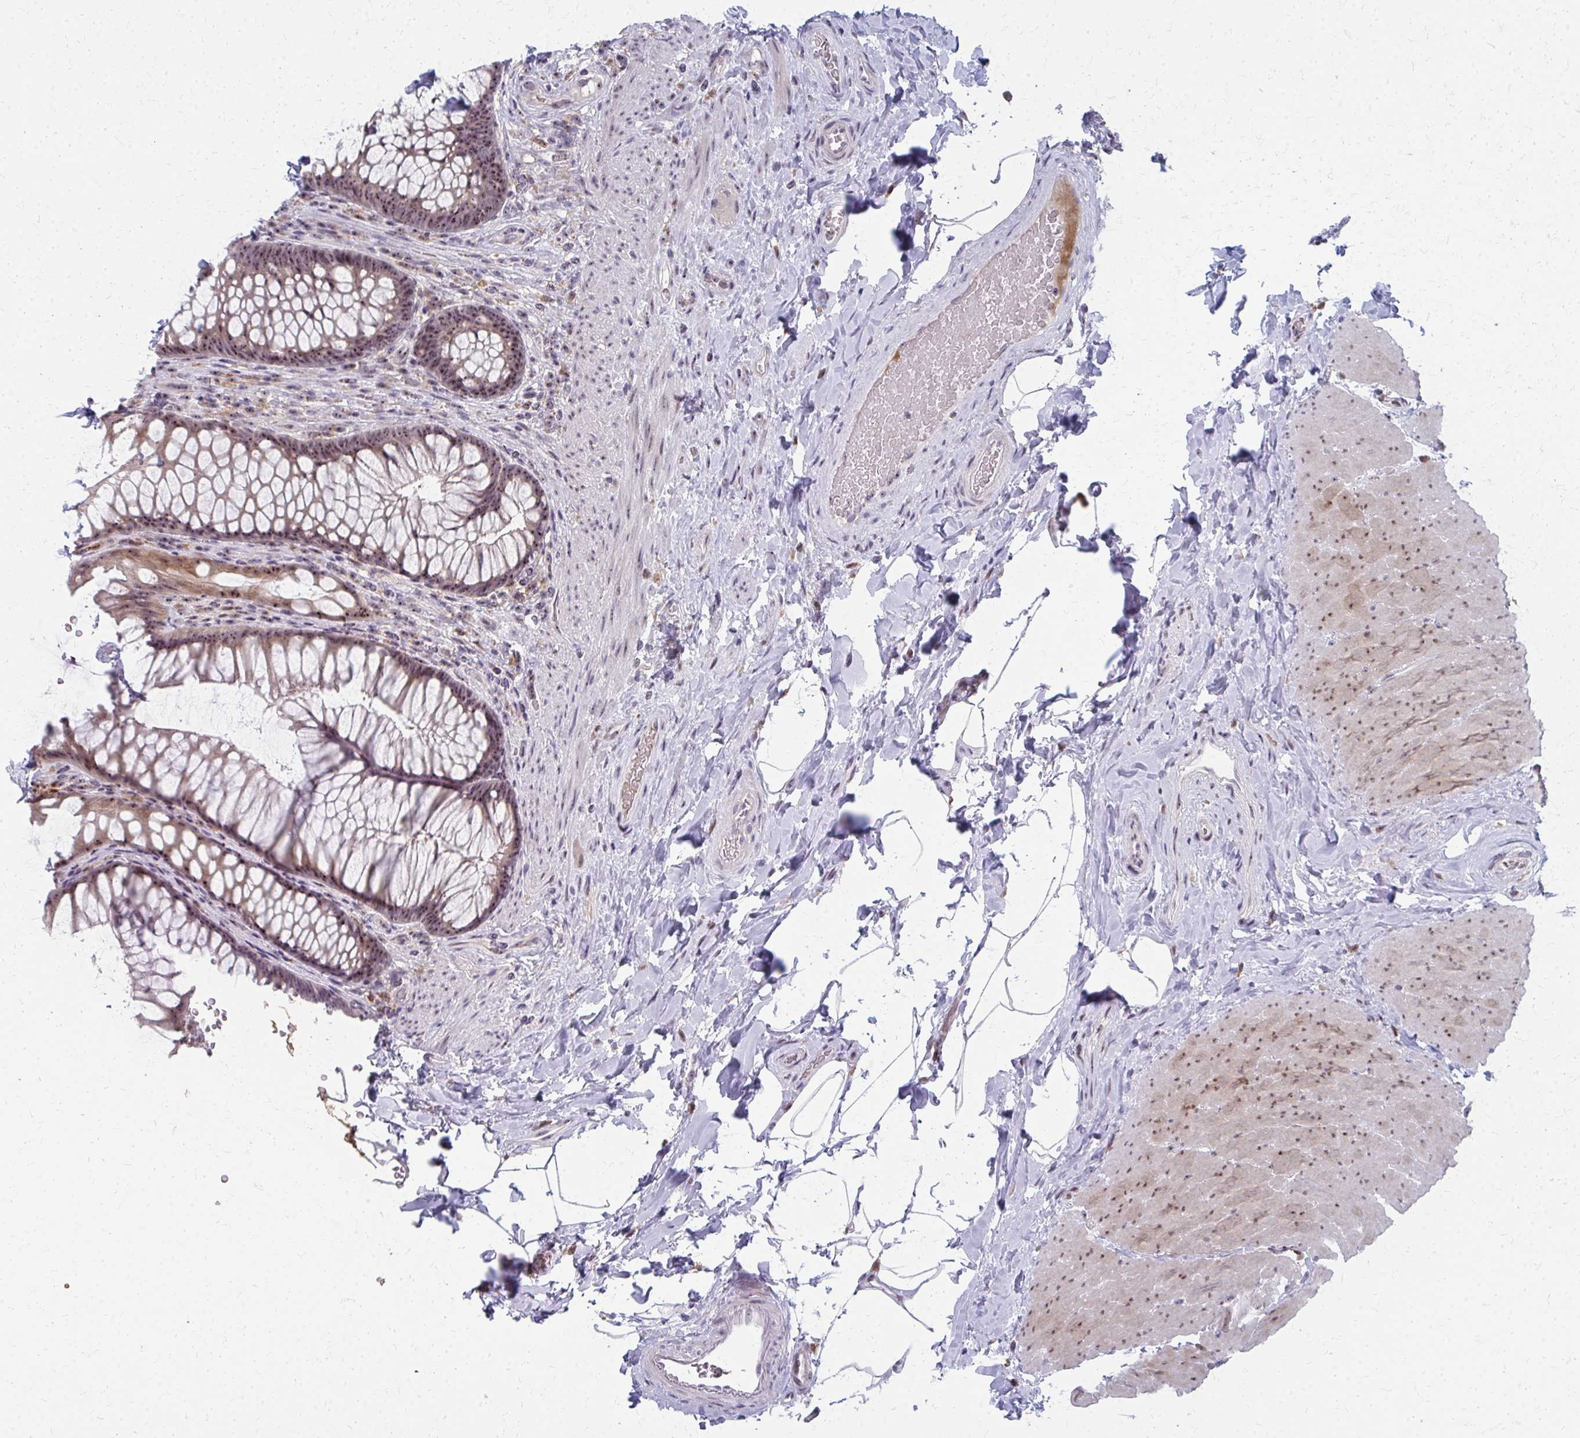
{"staining": {"intensity": "weak", "quantity": ">75%", "location": "cytoplasmic/membranous,nuclear"}, "tissue": "rectum", "cell_type": "Glandular cells", "image_type": "normal", "snomed": [{"axis": "morphology", "description": "Normal tissue, NOS"}, {"axis": "topography", "description": "Rectum"}], "caption": "Immunohistochemical staining of normal human rectum shows >75% levels of weak cytoplasmic/membranous,nuclear protein positivity in approximately >75% of glandular cells. Immunohistochemistry stains the protein in brown and the nuclei are stained blue.", "gene": "NUDT16", "patient": {"sex": "male", "age": 53}}